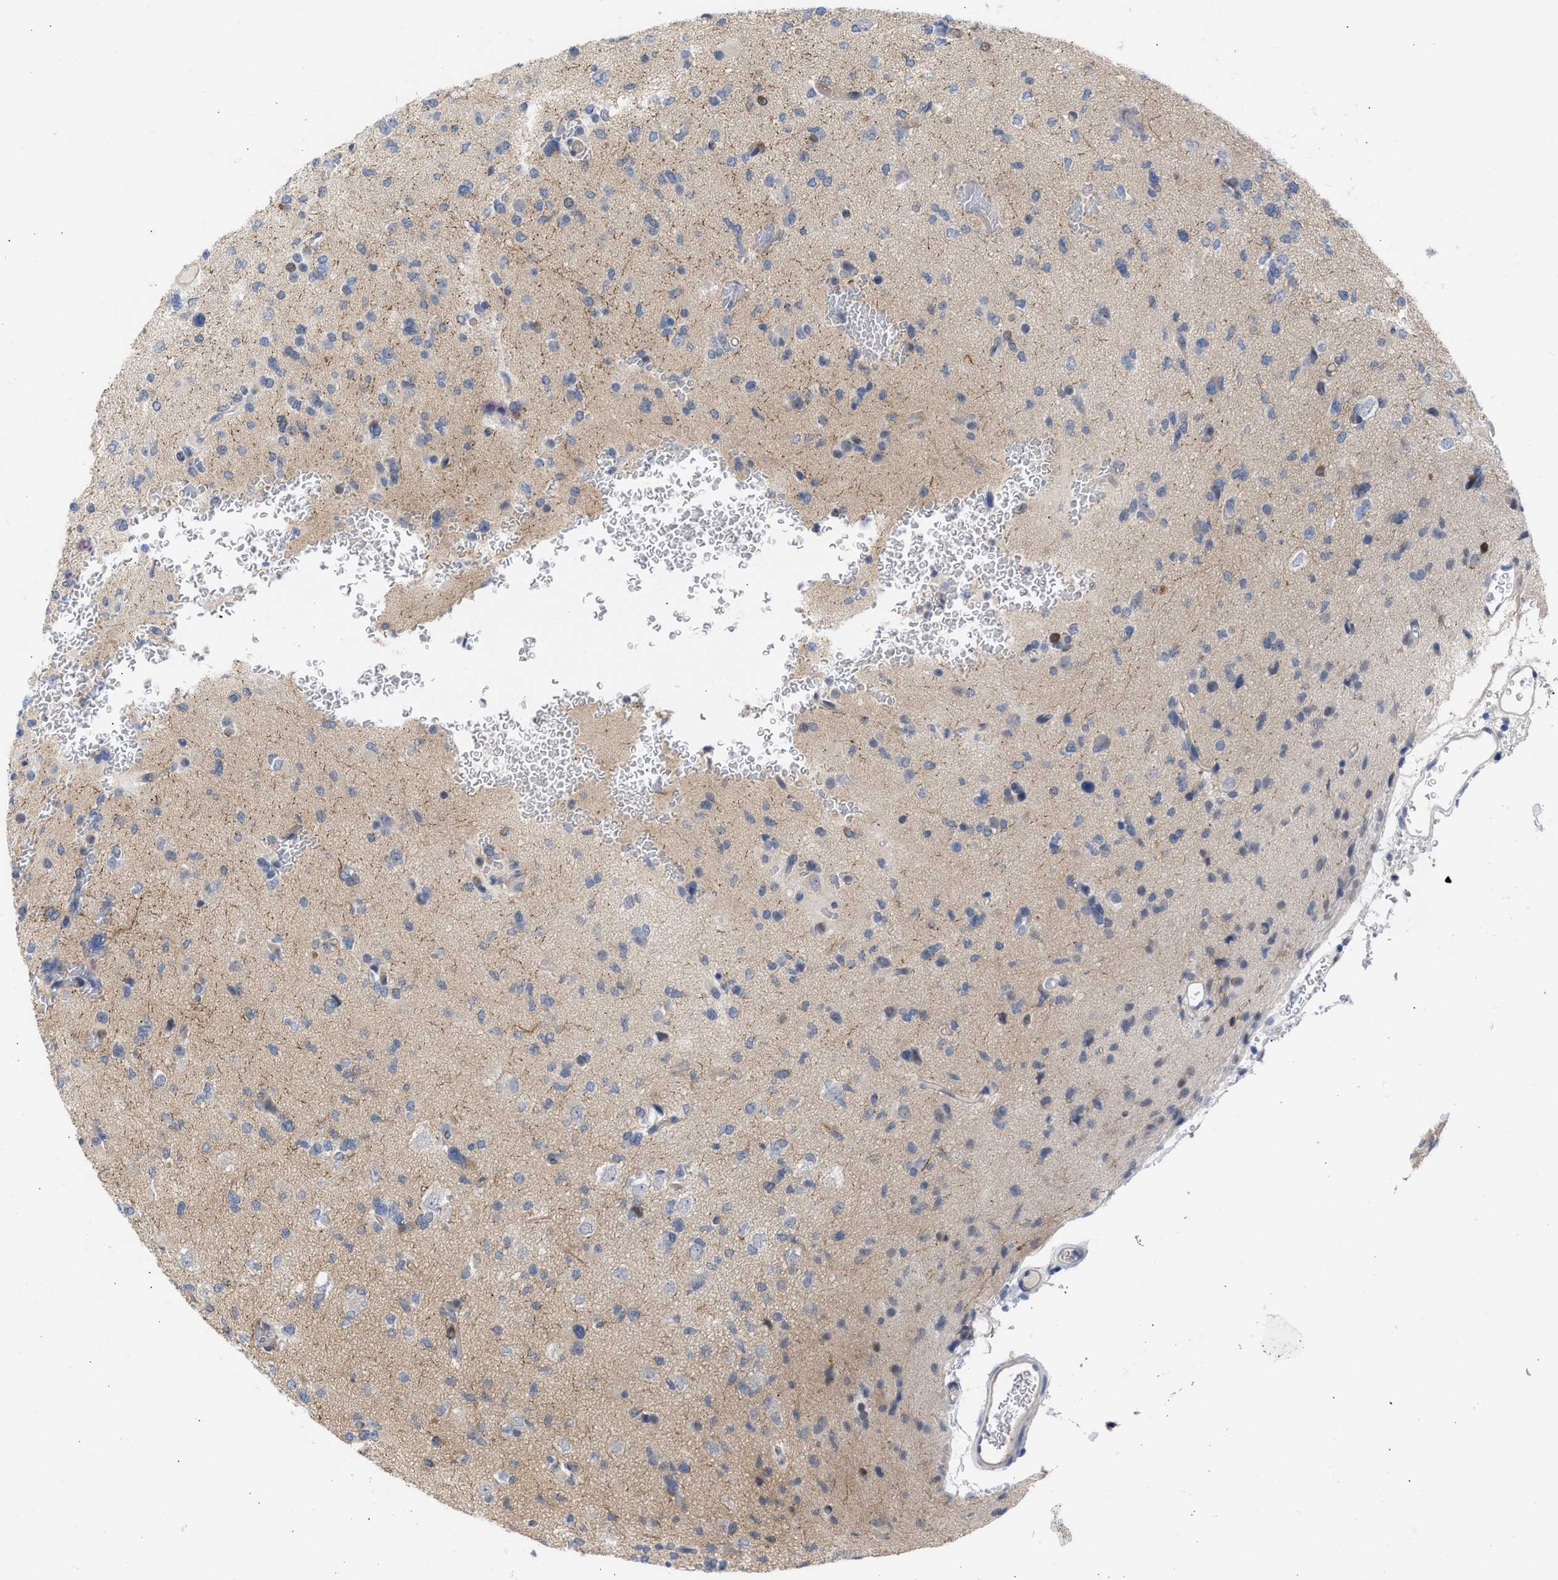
{"staining": {"intensity": "negative", "quantity": "none", "location": "none"}, "tissue": "glioma", "cell_type": "Tumor cells", "image_type": "cancer", "snomed": [{"axis": "morphology", "description": "Glioma, malignant, Low grade"}, {"axis": "topography", "description": "Brain"}], "caption": "The IHC histopathology image has no significant staining in tumor cells of glioma tissue.", "gene": "THRA", "patient": {"sex": "female", "age": 22}}